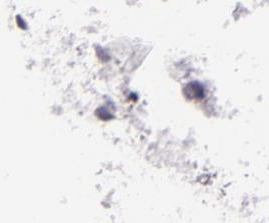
{"staining": {"intensity": "negative", "quantity": "none", "location": "none"}, "tissue": "melanoma", "cell_type": "Tumor cells", "image_type": "cancer", "snomed": [{"axis": "morphology", "description": "Malignant melanoma, NOS"}, {"axis": "topography", "description": "Skin"}], "caption": "Immunohistochemical staining of human melanoma displays no significant expression in tumor cells. The staining was performed using DAB (3,3'-diaminobenzidine) to visualize the protein expression in brown, while the nuclei were stained in blue with hematoxylin (Magnification: 20x).", "gene": "DLG4", "patient": {"sex": "male", "age": 79}}